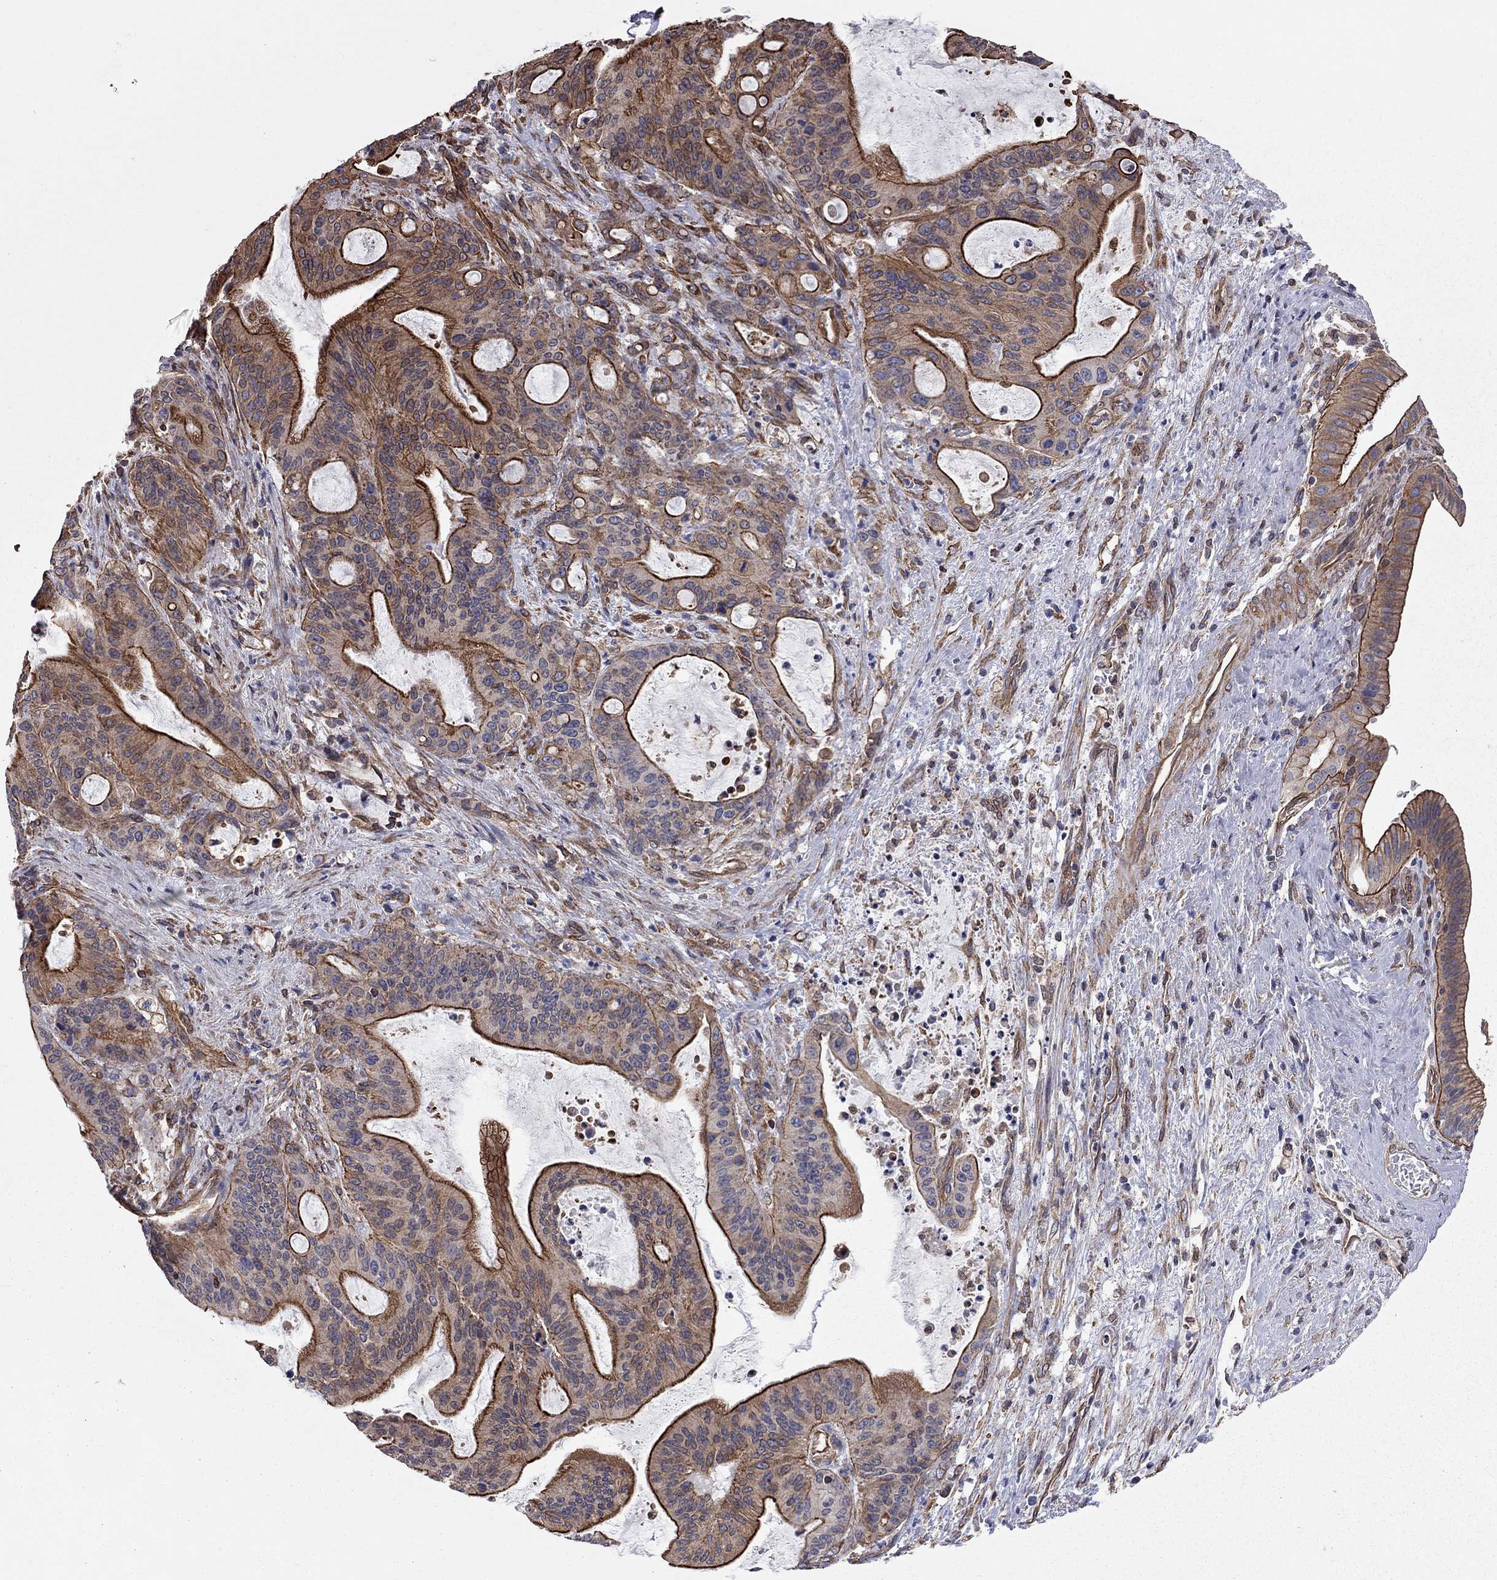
{"staining": {"intensity": "strong", "quantity": "25%-75%", "location": "cytoplasmic/membranous"}, "tissue": "liver cancer", "cell_type": "Tumor cells", "image_type": "cancer", "snomed": [{"axis": "morphology", "description": "Cholangiocarcinoma"}, {"axis": "topography", "description": "Liver"}], "caption": "Immunohistochemistry micrograph of human liver cancer stained for a protein (brown), which displays high levels of strong cytoplasmic/membranous staining in approximately 25%-75% of tumor cells.", "gene": "BICDL2", "patient": {"sex": "female", "age": 73}}